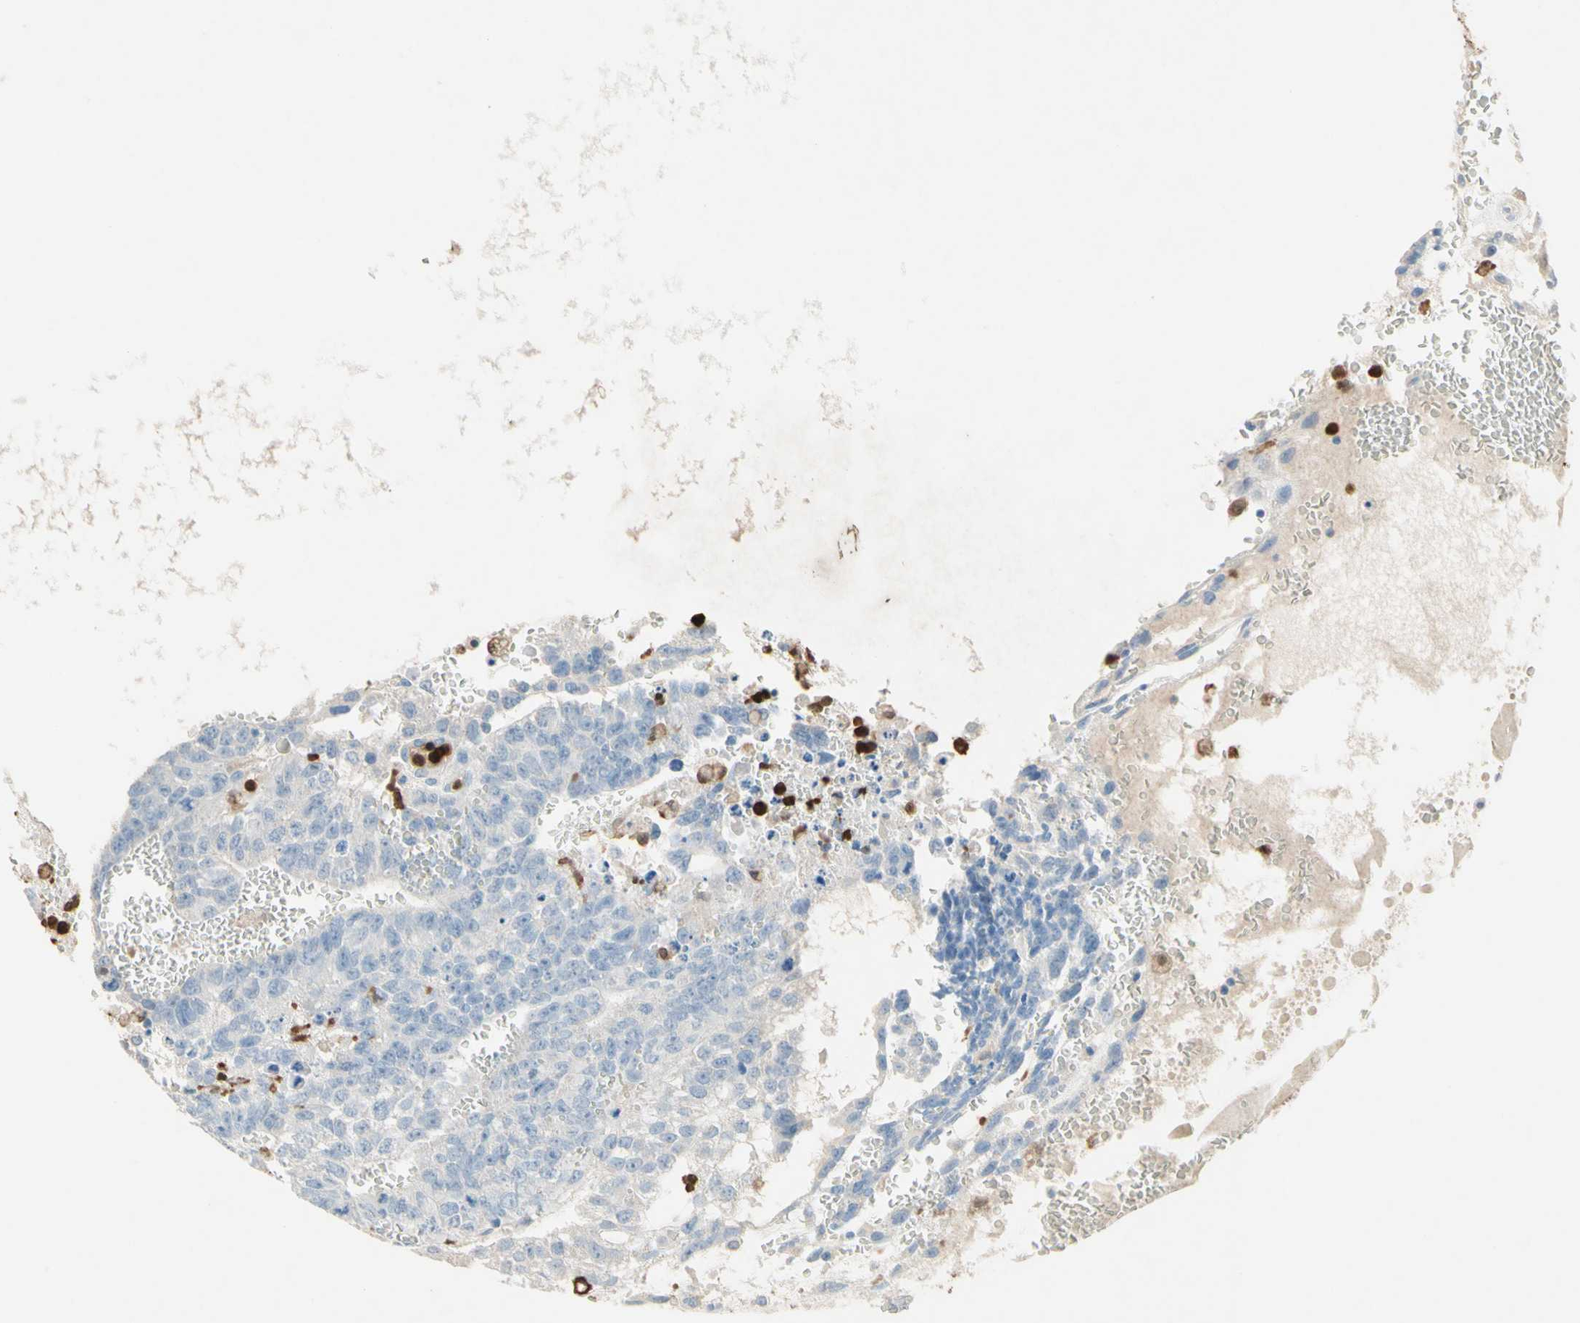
{"staining": {"intensity": "negative", "quantity": "none", "location": "none"}, "tissue": "testis cancer", "cell_type": "Tumor cells", "image_type": "cancer", "snomed": [{"axis": "morphology", "description": "Seminoma, NOS"}, {"axis": "morphology", "description": "Carcinoma, Embryonal, NOS"}, {"axis": "topography", "description": "Testis"}], "caption": "Photomicrograph shows no significant protein staining in tumor cells of testis seminoma.", "gene": "NFKBIZ", "patient": {"sex": "male", "age": 52}}